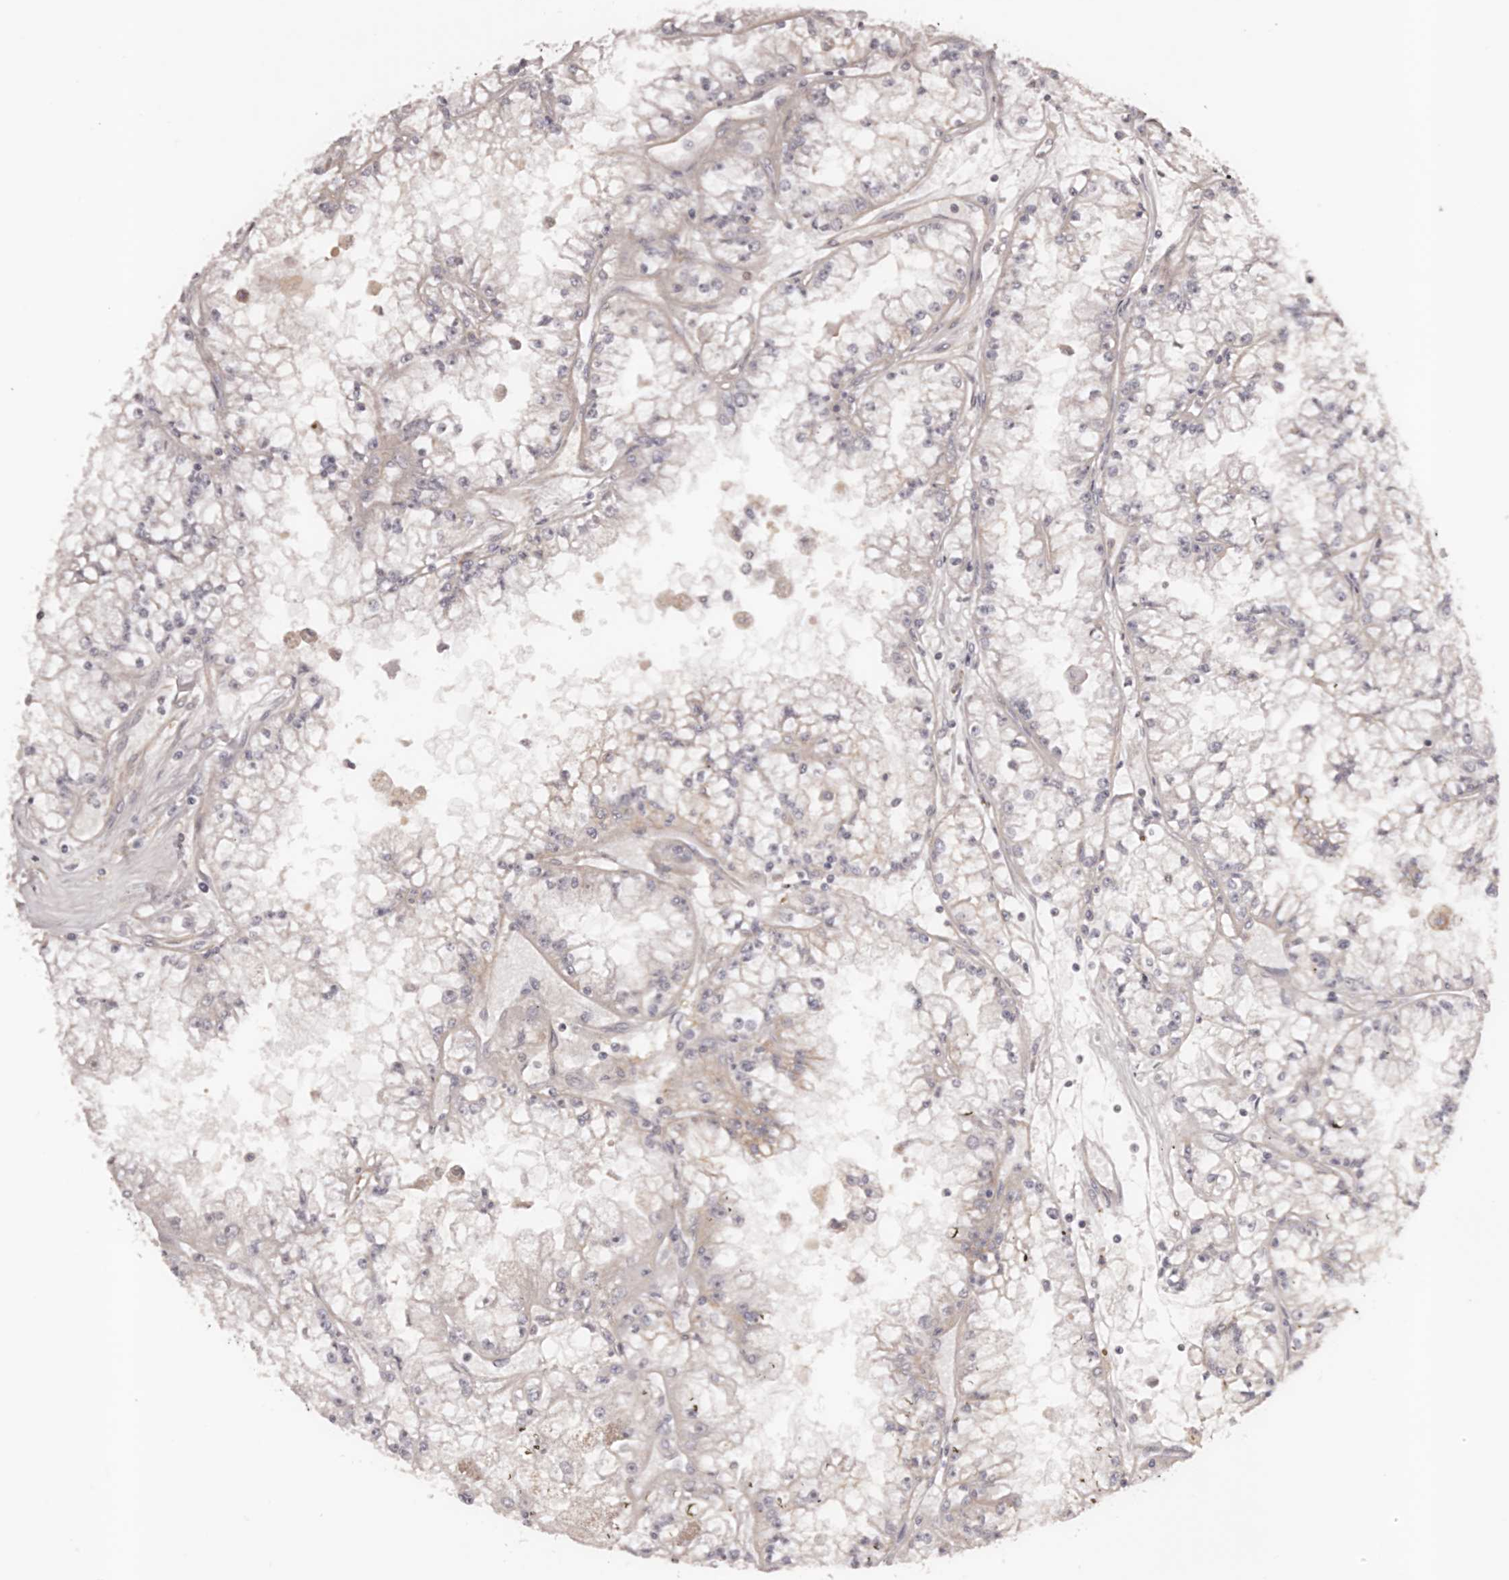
{"staining": {"intensity": "negative", "quantity": "none", "location": "none"}, "tissue": "renal cancer", "cell_type": "Tumor cells", "image_type": "cancer", "snomed": [{"axis": "morphology", "description": "Adenocarcinoma, NOS"}, {"axis": "topography", "description": "Kidney"}], "caption": "Micrograph shows no significant protein positivity in tumor cells of renal cancer.", "gene": "DMRT2", "patient": {"sex": "male", "age": 56}}